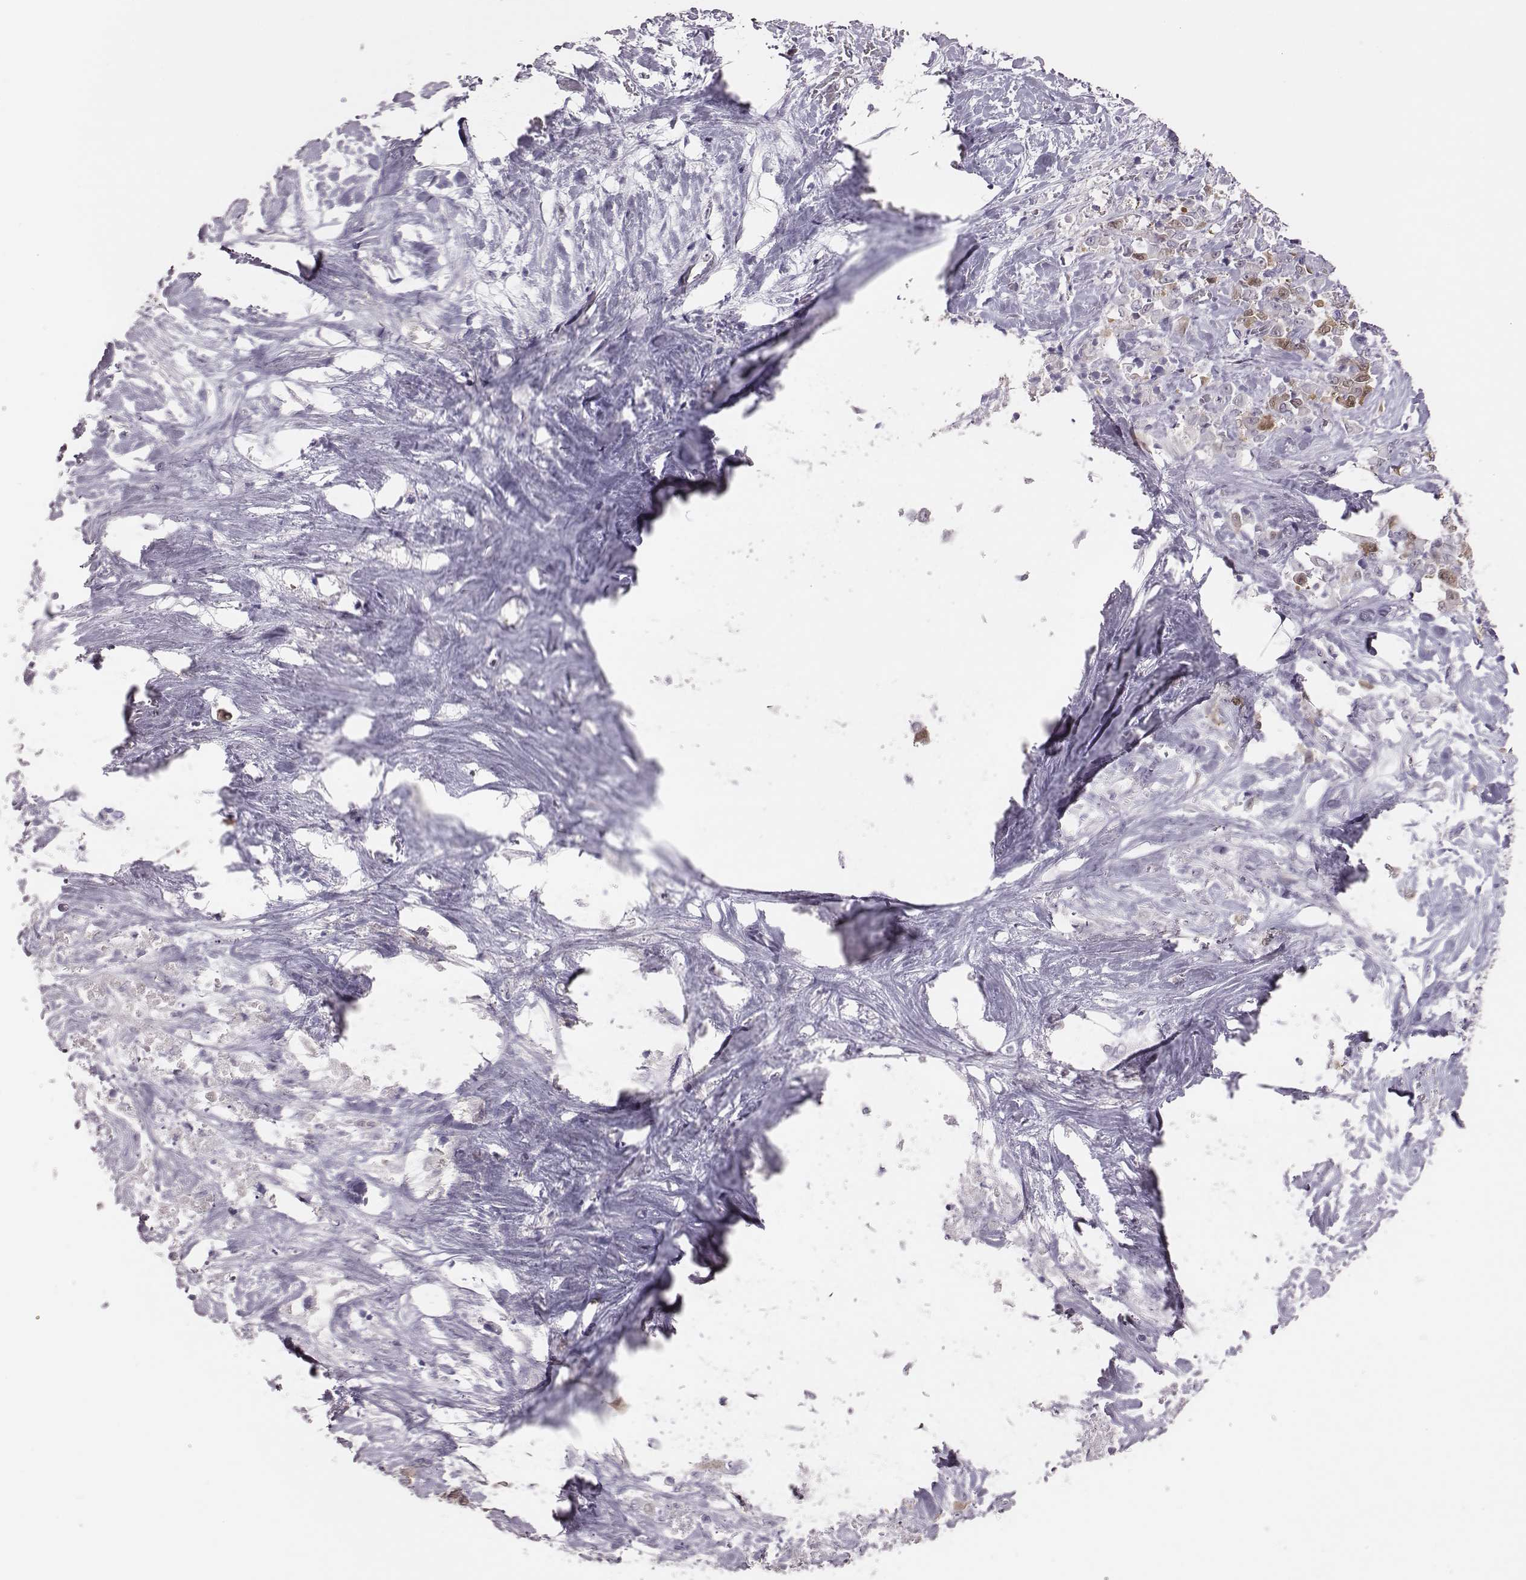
{"staining": {"intensity": "moderate", "quantity": "<25%", "location": "cytoplasmic/membranous,nuclear"}, "tissue": "stomach cancer", "cell_type": "Tumor cells", "image_type": "cancer", "snomed": [{"axis": "morphology", "description": "Adenocarcinoma, NOS"}, {"axis": "topography", "description": "Stomach"}], "caption": "Moderate cytoplasmic/membranous and nuclear expression is present in about <25% of tumor cells in stomach cancer (adenocarcinoma).", "gene": "PBK", "patient": {"sex": "female", "age": 76}}